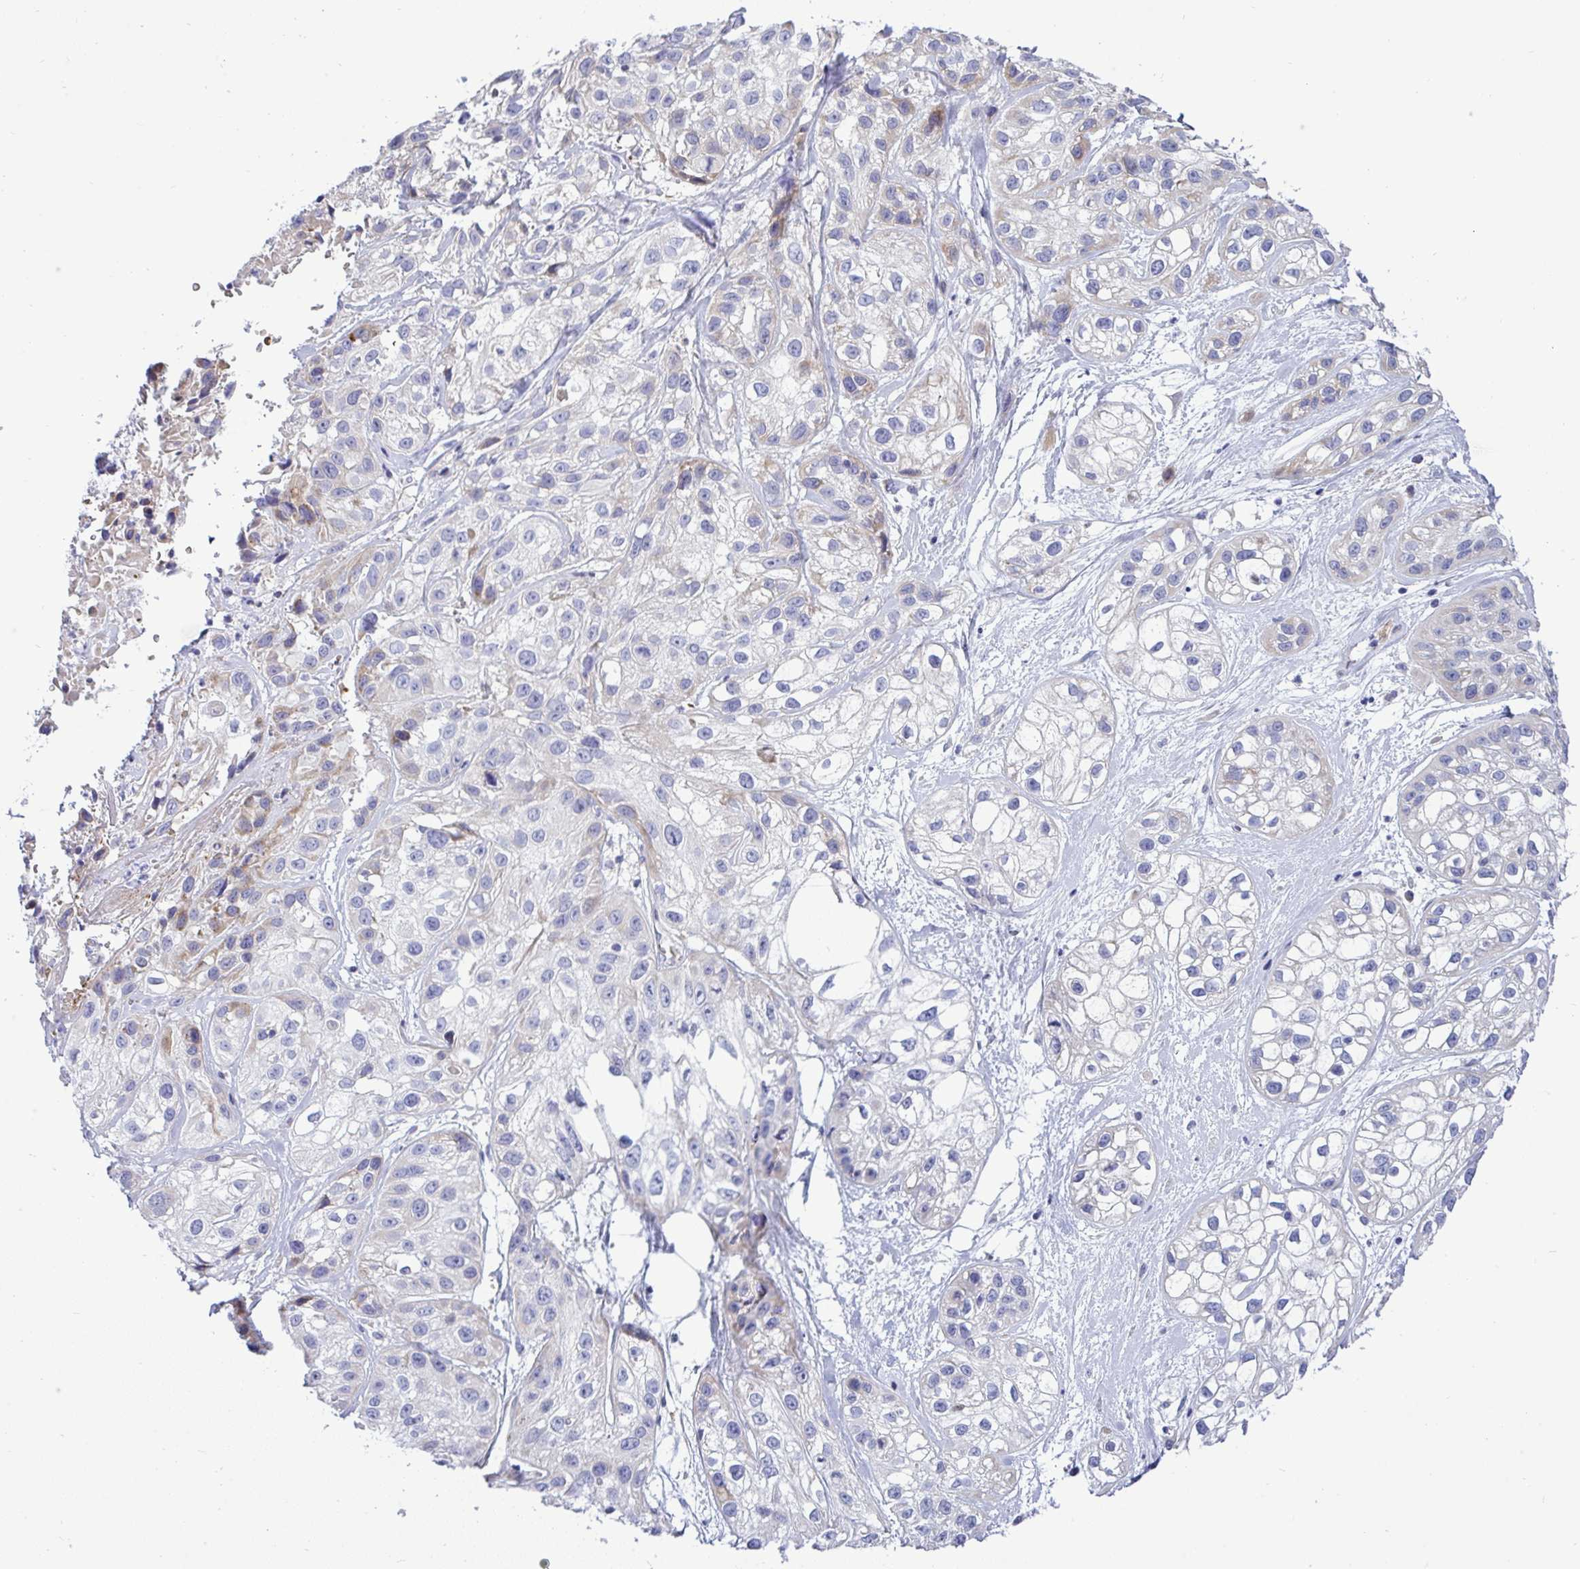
{"staining": {"intensity": "weak", "quantity": "<25%", "location": "cytoplasmic/membranous"}, "tissue": "skin cancer", "cell_type": "Tumor cells", "image_type": "cancer", "snomed": [{"axis": "morphology", "description": "Squamous cell carcinoma, NOS"}, {"axis": "topography", "description": "Skin"}], "caption": "Squamous cell carcinoma (skin) was stained to show a protein in brown. There is no significant staining in tumor cells.", "gene": "NTN1", "patient": {"sex": "male", "age": 82}}